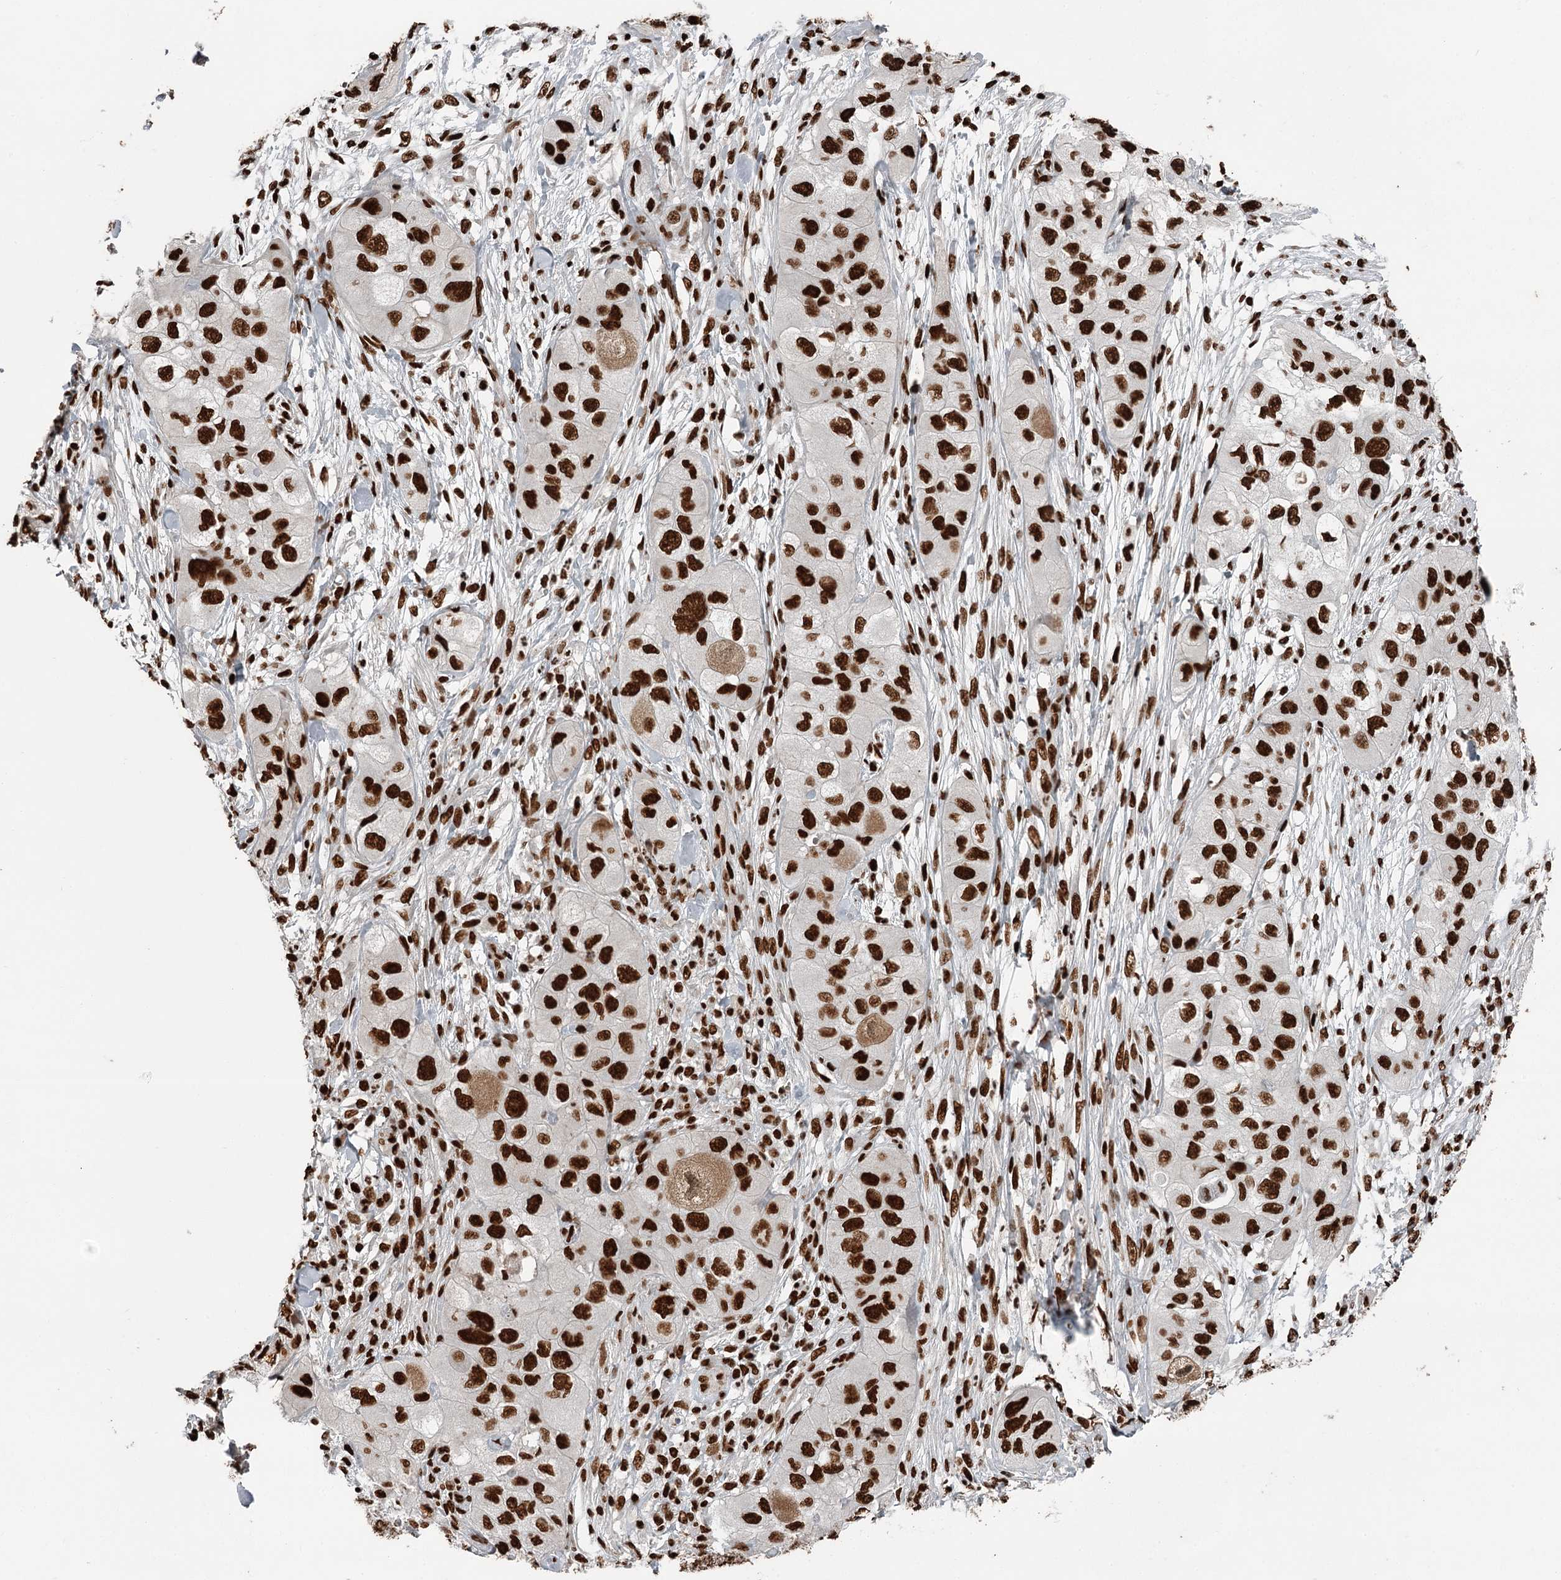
{"staining": {"intensity": "strong", "quantity": ">75%", "location": "nuclear"}, "tissue": "skin cancer", "cell_type": "Tumor cells", "image_type": "cancer", "snomed": [{"axis": "morphology", "description": "Squamous cell carcinoma, NOS"}, {"axis": "topography", "description": "Skin"}, {"axis": "topography", "description": "Subcutis"}], "caption": "A brown stain highlights strong nuclear expression of a protein in human skin squamous cell carcinoma tumor cells.", "gene": "RBBP7", "patient": {"sex": "male", "age": 73}}